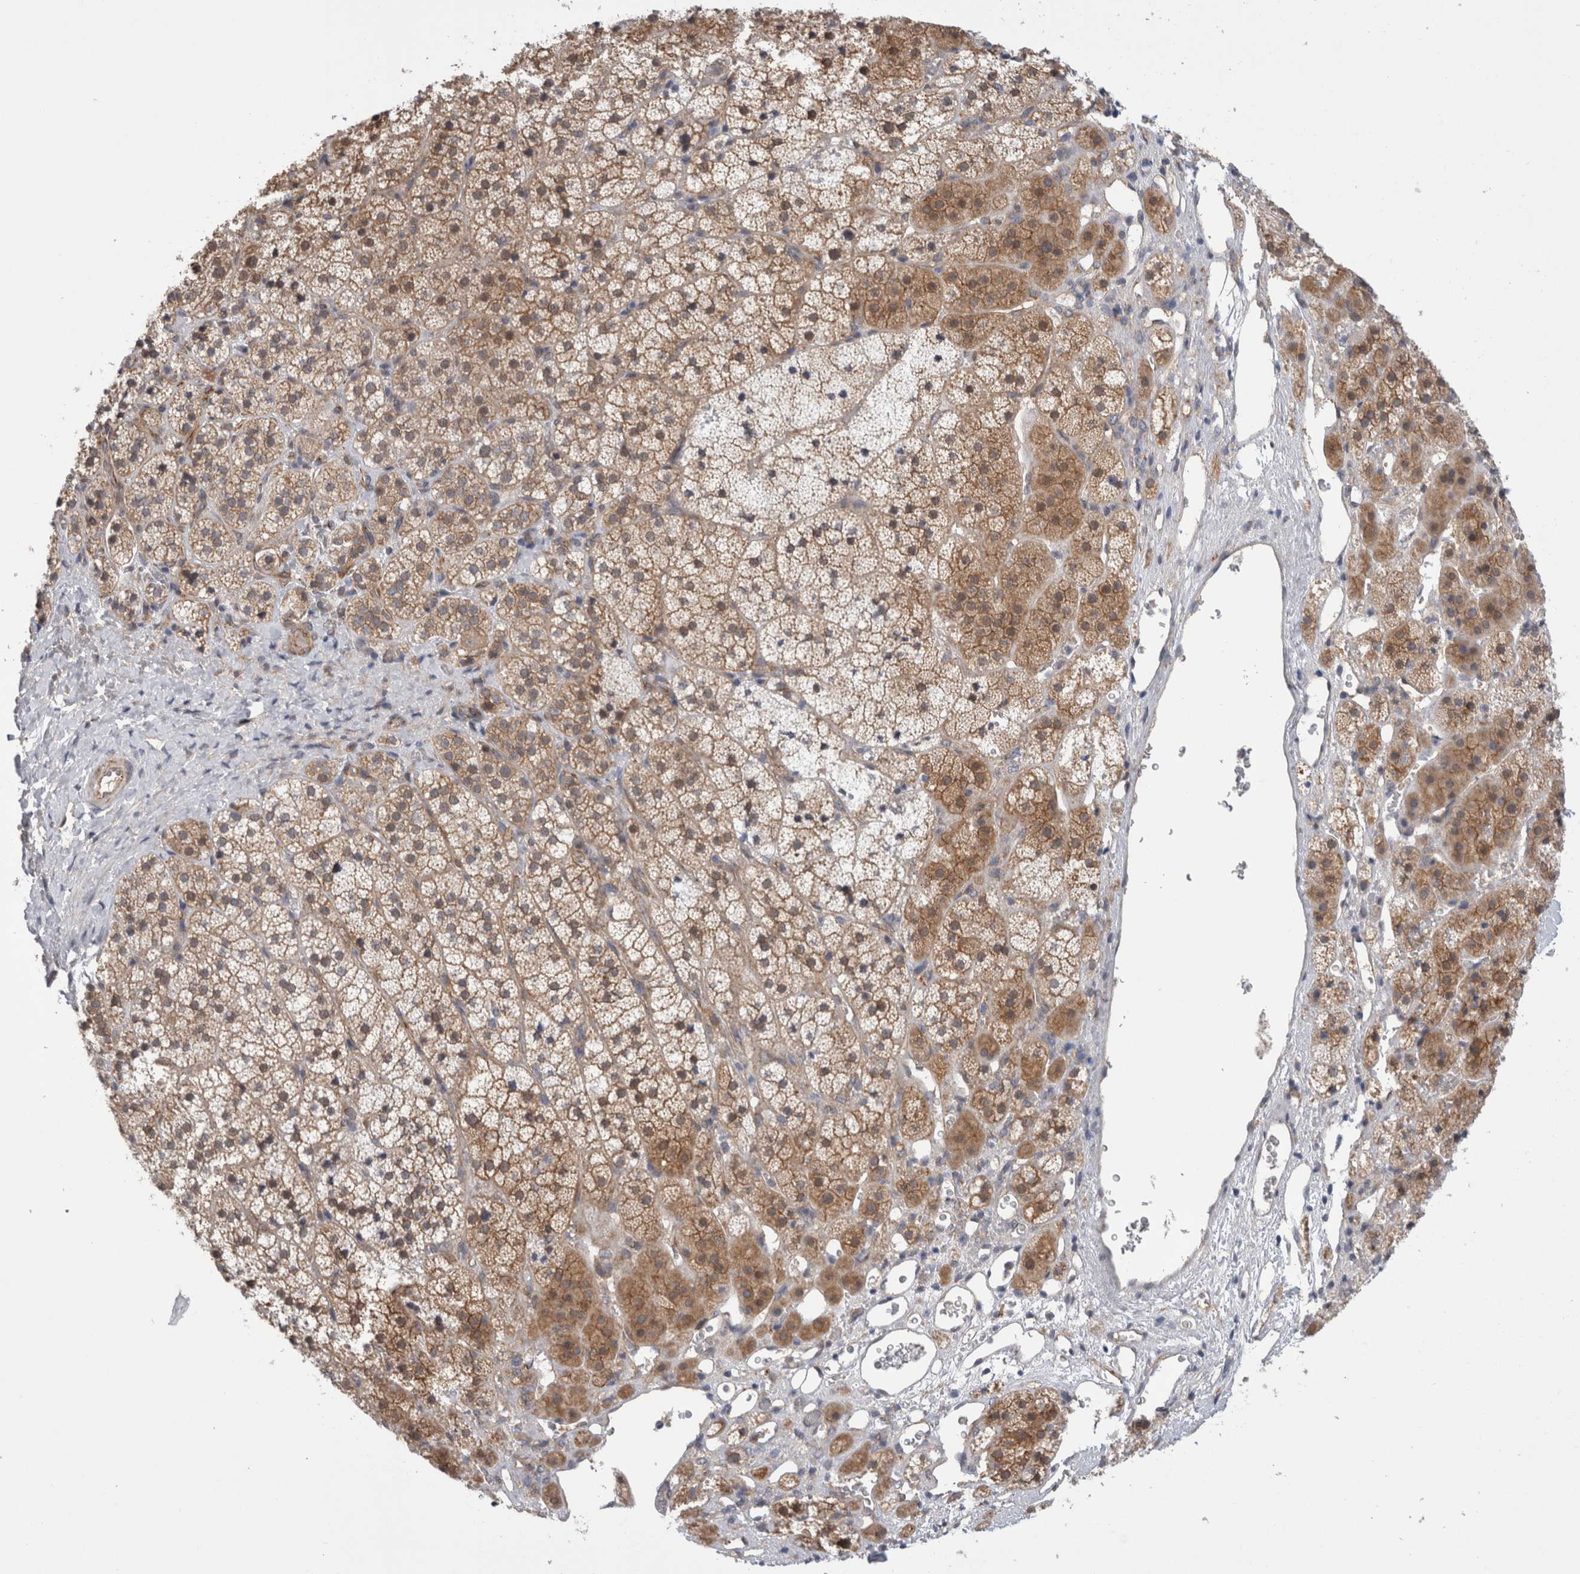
{"staining": {"intensity": "moderate", "quantity": ">75%", "location": "cytoplasmic/membranous,nuclear"}, "tissue": "adrenal gland", "cell_type": "Glandular cells", "image_type": "normal", "snomed": [{"axis": "morphology", "description": "Normal tissue, NOS"}, {"axis": "topography", "description": "Adrenal gland"}], "caption": "This is an image of IHC staining of benign adrenal gland, which shows moderate expression in the cytoplasmic/membranous,nuclear of glandular cells.", "gene": "TAFA5", "patient": {"sex": "female", "age": 44}}